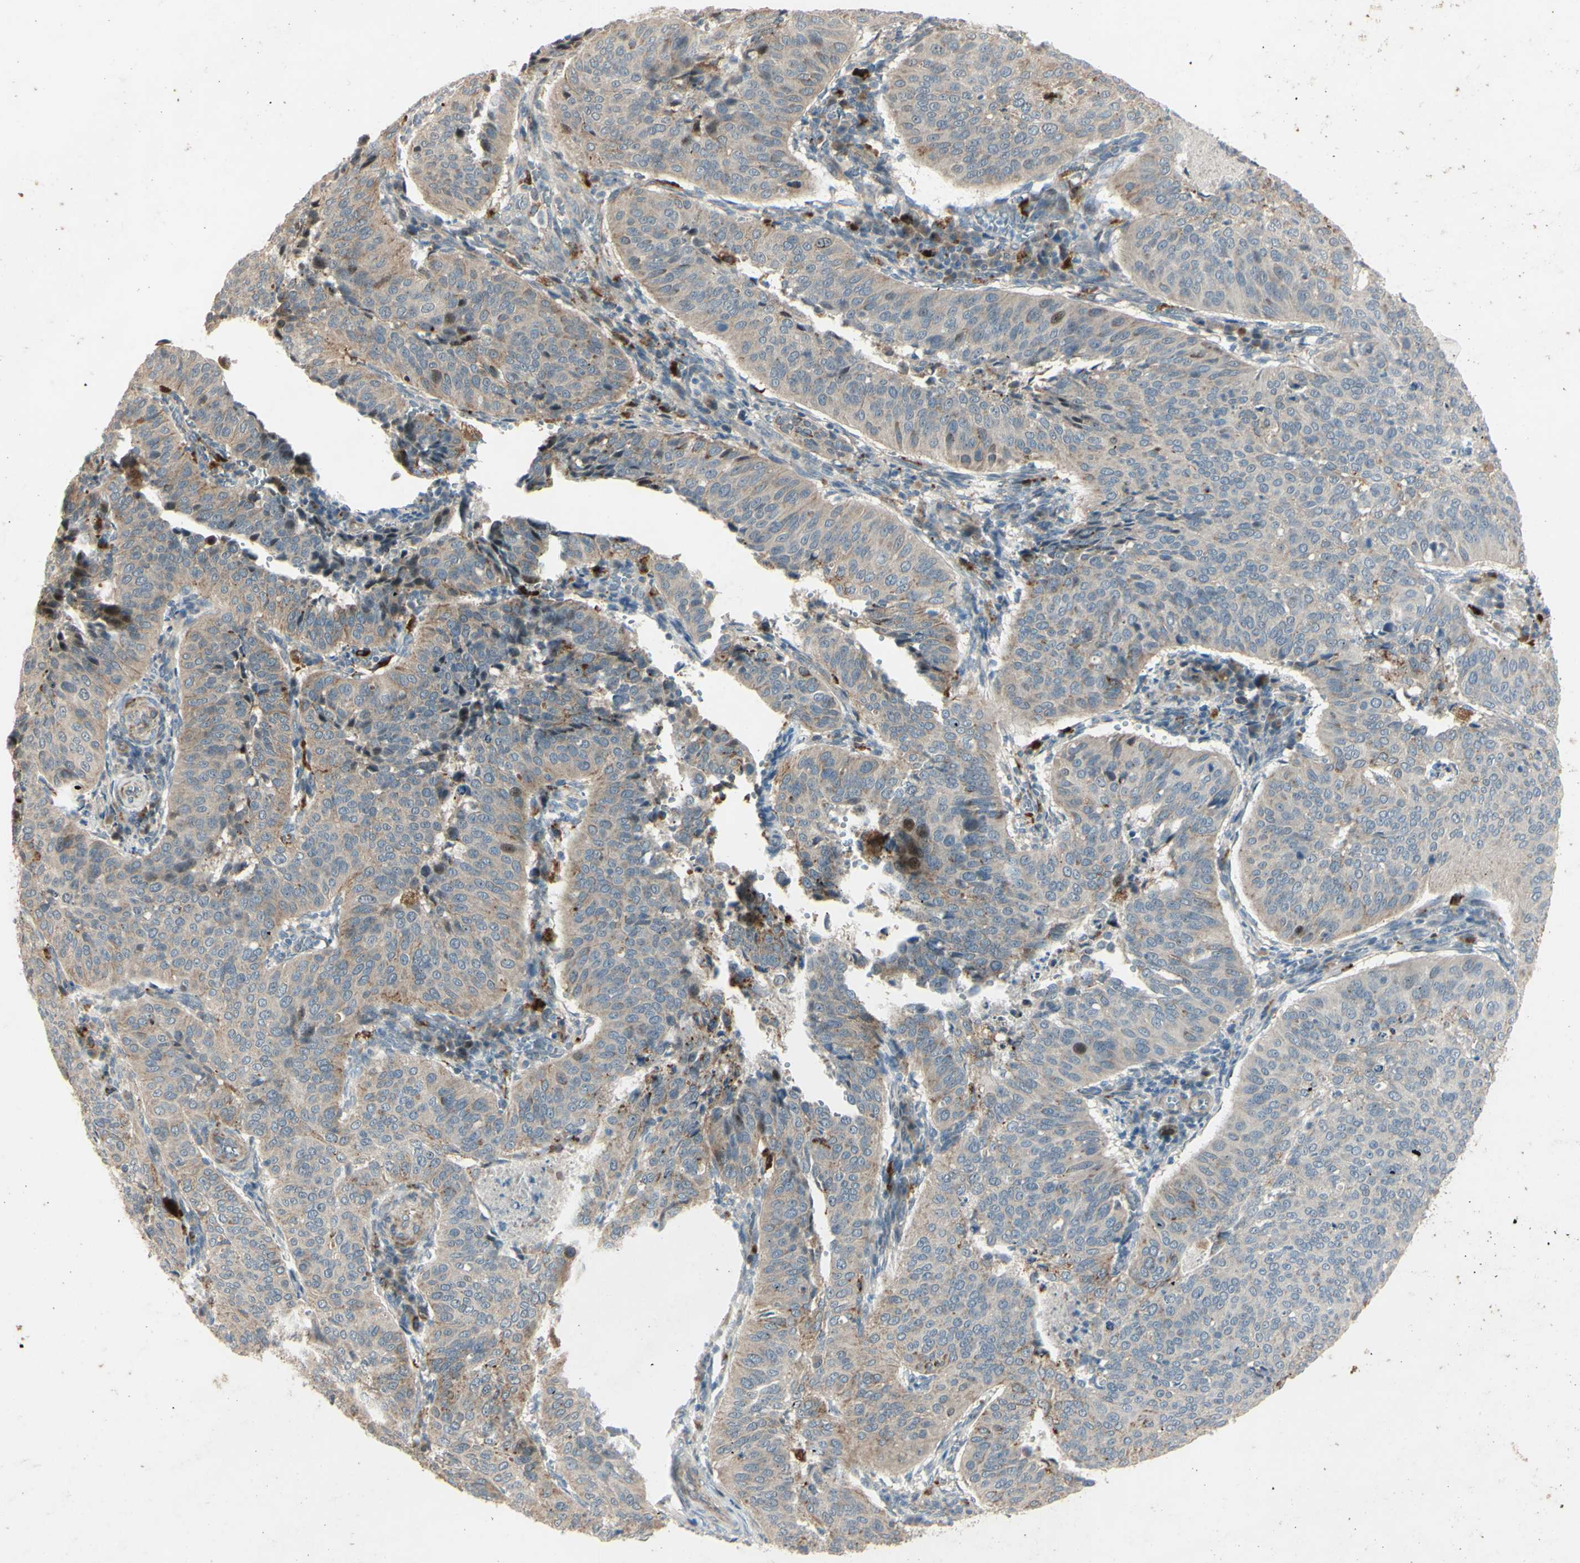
{"staining": {"intensity": "weak", "quantity": "<25%", "location": "cytoplasmic/membranous"}, "tissue": "cervical cancer", "cell_type": "Tumor cells", "image_type": "cancer", "snomed": [{"axis": "morphology", "description": "Normal tissue, NOS"}, {"axis": "morphology", "description": "Squamous cell carcinoma, NOS"}, {"axis": "topography", "description": "Cervix"}], "caption": "Micrograph shows no significant protein positivity in tumor cells of cervical squamous cell carcinoma. (DAB immunohistochemistry visualized using brightfield microscopy, high magnification).", "gene": "NDFIP1", "patient": {"sex": "female", "age": 39}}